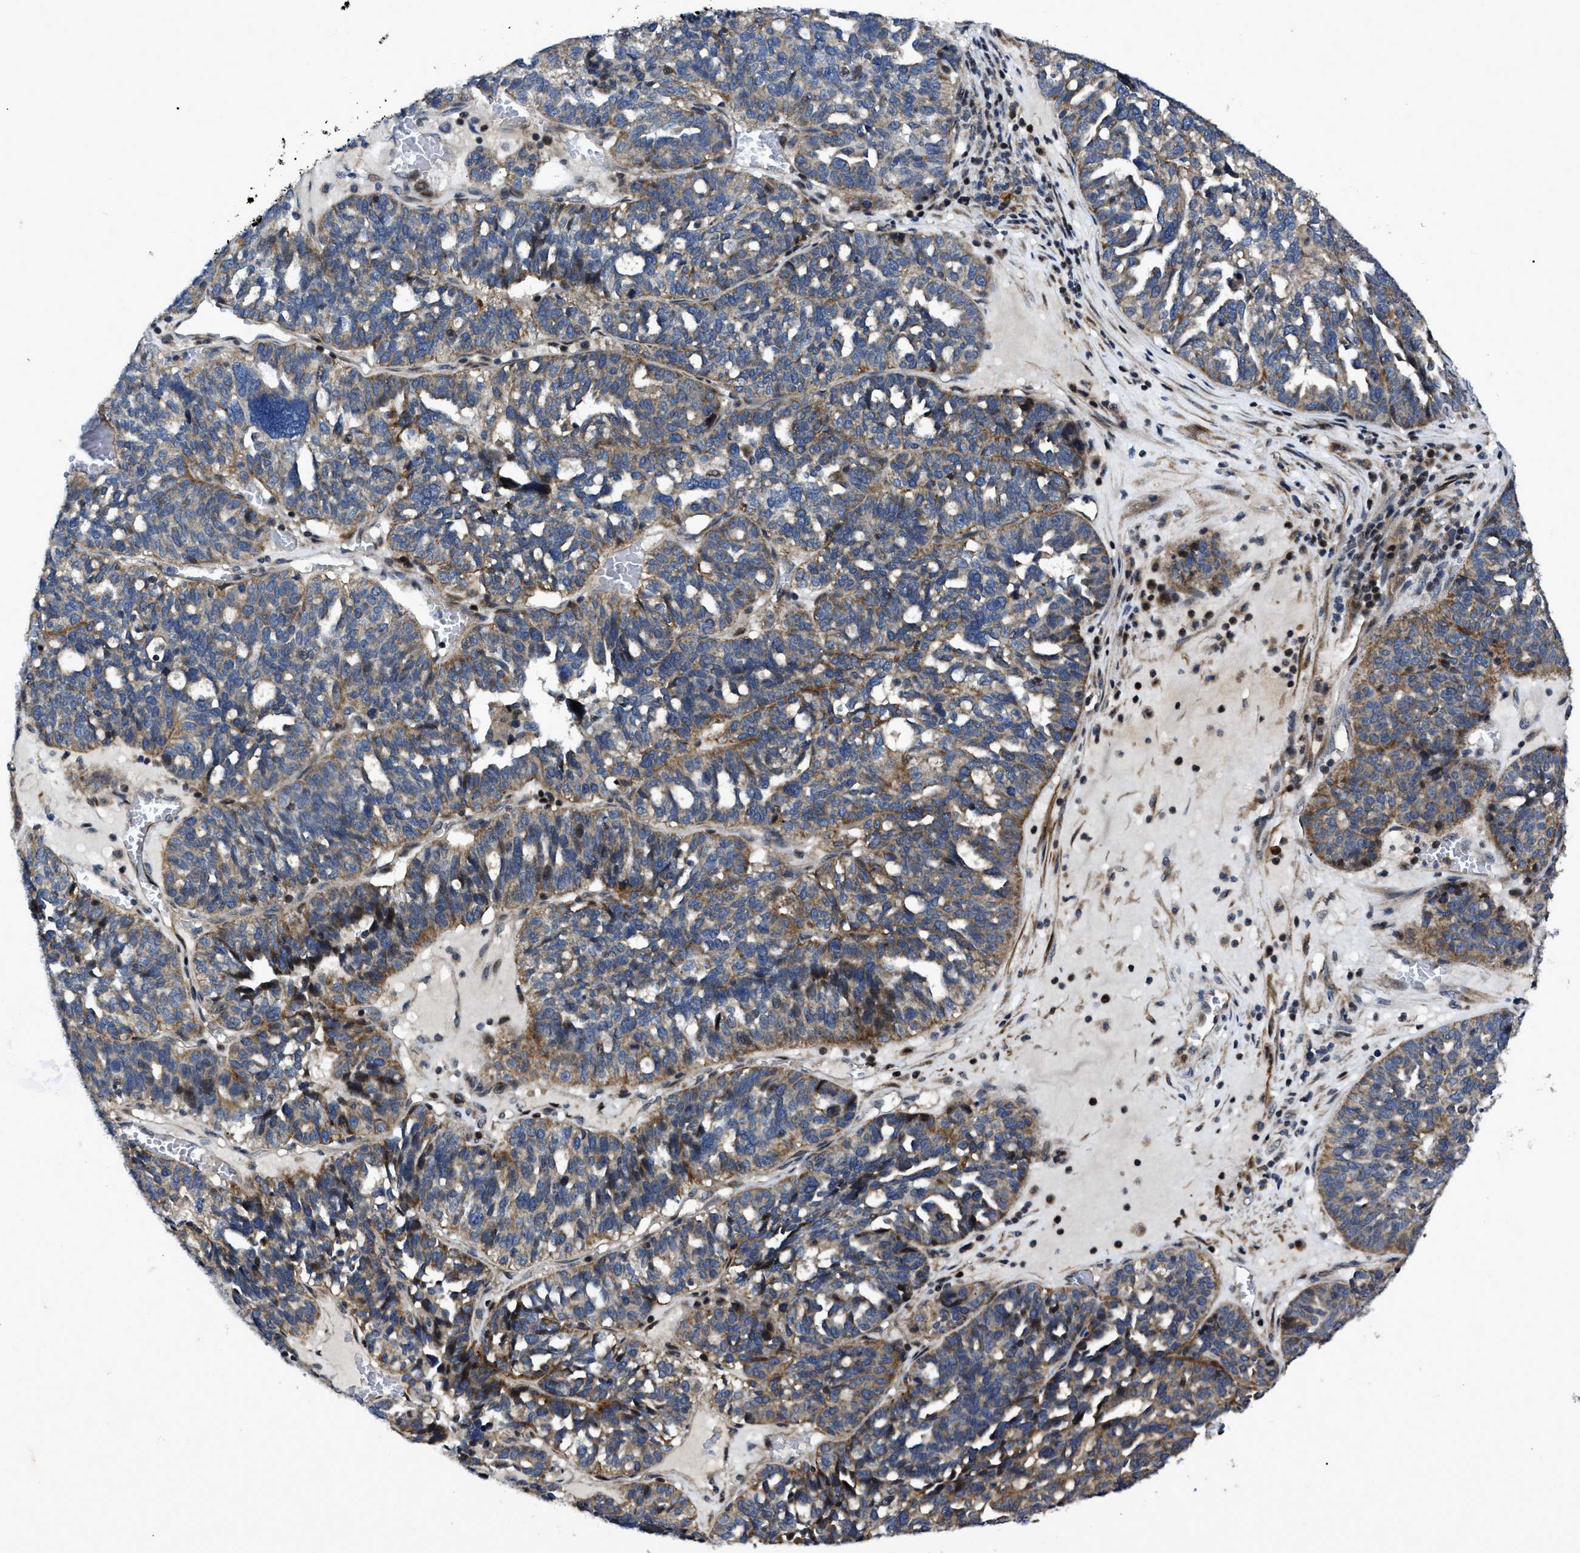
{"staining": {"intensity": "moderate", "quantity": ">75%", "location": "cytoplasmic/membranous"}, "tissue": "ovarian cancer", "cell_type": "Tumor cells", "image_type": "cancer", "snomed": [{"axis": "morphology", "description": "Cystadenocarcinoma, serous, NOS"}, {"axis": "topography", "description": "Ovary"}], "caption": "Tumor cells display medium levels of moderate cytoplasmic/membranous staining in about >75% of cells in human ovarian cancer (serous cystadenocarcinoma).", "gene": "PPWD1", "patient": {"sex": "female", "age": 59}}